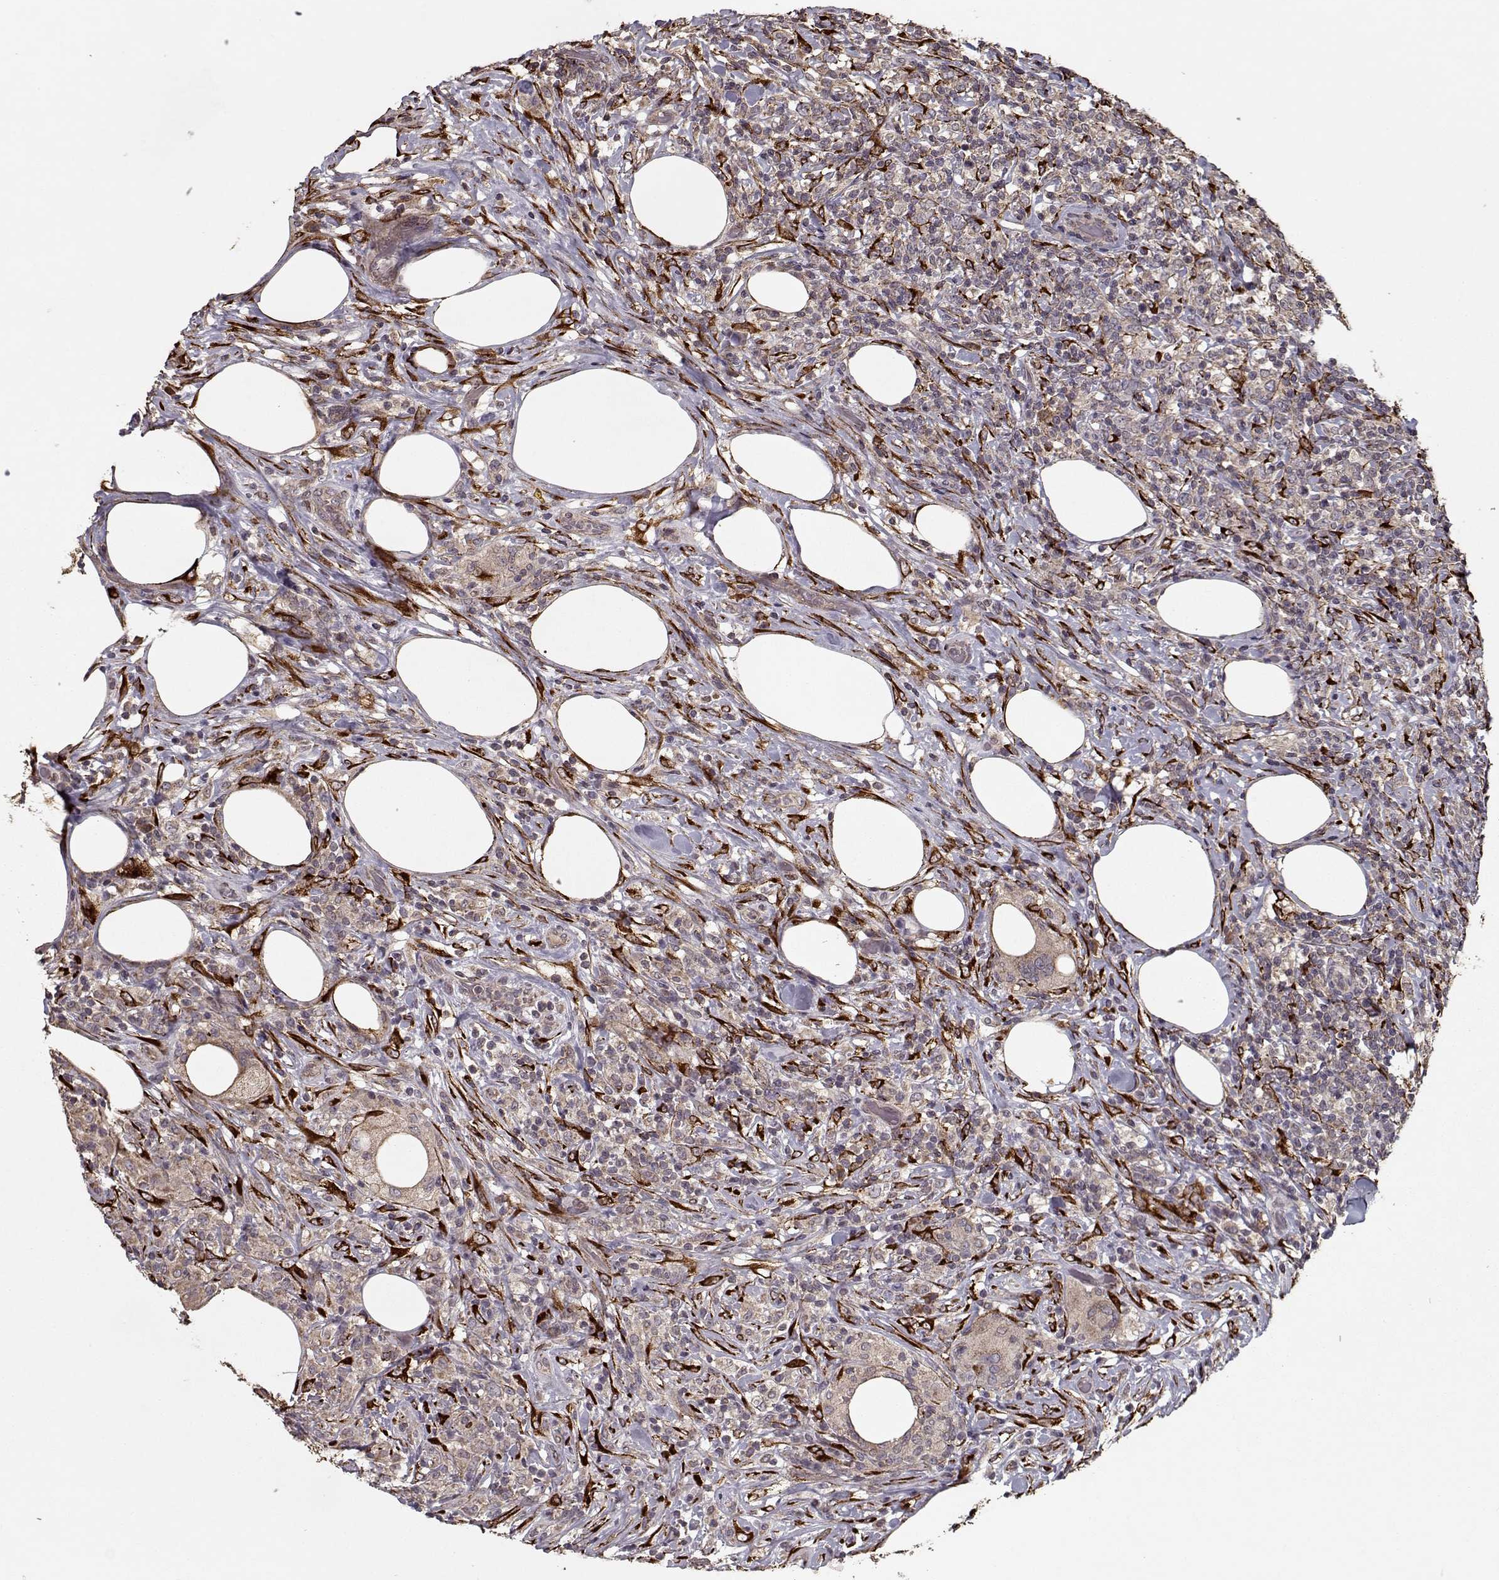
{"staining": {"intensity": "weak", "quantity": "25%-75%", "location": "cytoplasmic/membranous"}, "tissue": "lymphoma", "cell_type": "Tumor cells", "image_type": "cancer", "snomed": [{"axis": "morphology", "description": "Malignant lymphoma, non-Hodgkin's type, High grade"}, {"axis": "topography", "description": "Lymph node"}], "caption": "Immunohistochemistry image of human lymphoma stained for a protein (brown), which shows low levels of weak cytoplasmic/membranous positivity in about 25%-75% of tumor cells.", "gene": "IMMP1L", "patient": {"sex": "female", "age": 84}}